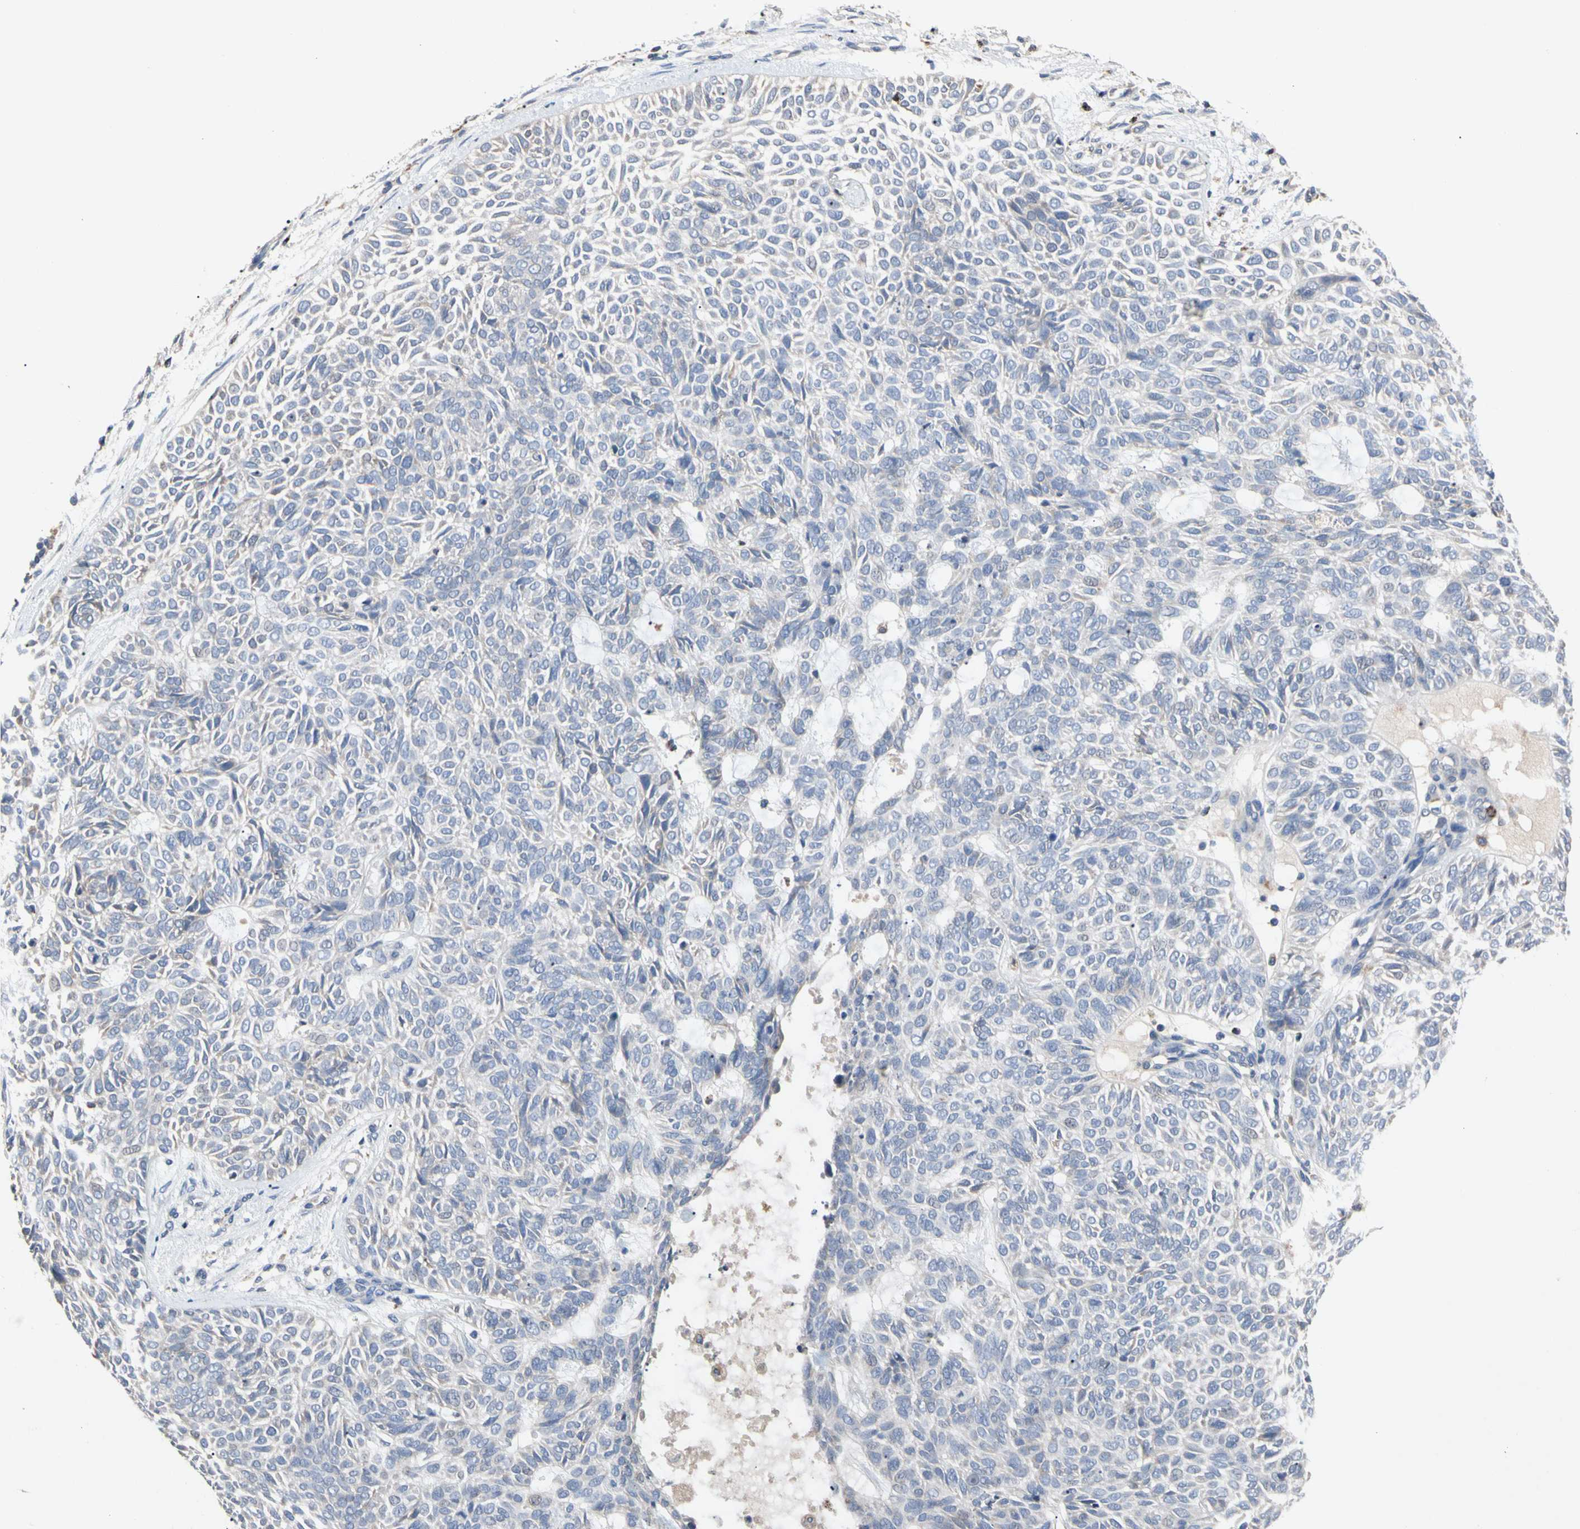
{"staining": {"intensity": "negative", "quantity": "none", "location": "none"}, "tissue": "skin cancer", "cell_type": "Tumor cells", "image_type": "cancer", "snomed": [{"axis": "morphology", "description": "Basal cell carcinoma"}, {"axis": "topography", "description": "Skin"}], "caption": "High magnification brightfield microscopy of skin basal cell carcinoma stained with DAB (brown) and counterstained with hematoxylin (blue): tumor cells show no significant expression.", "gene": "ADA2", "patient": {"sex": "male", "age": 87}}